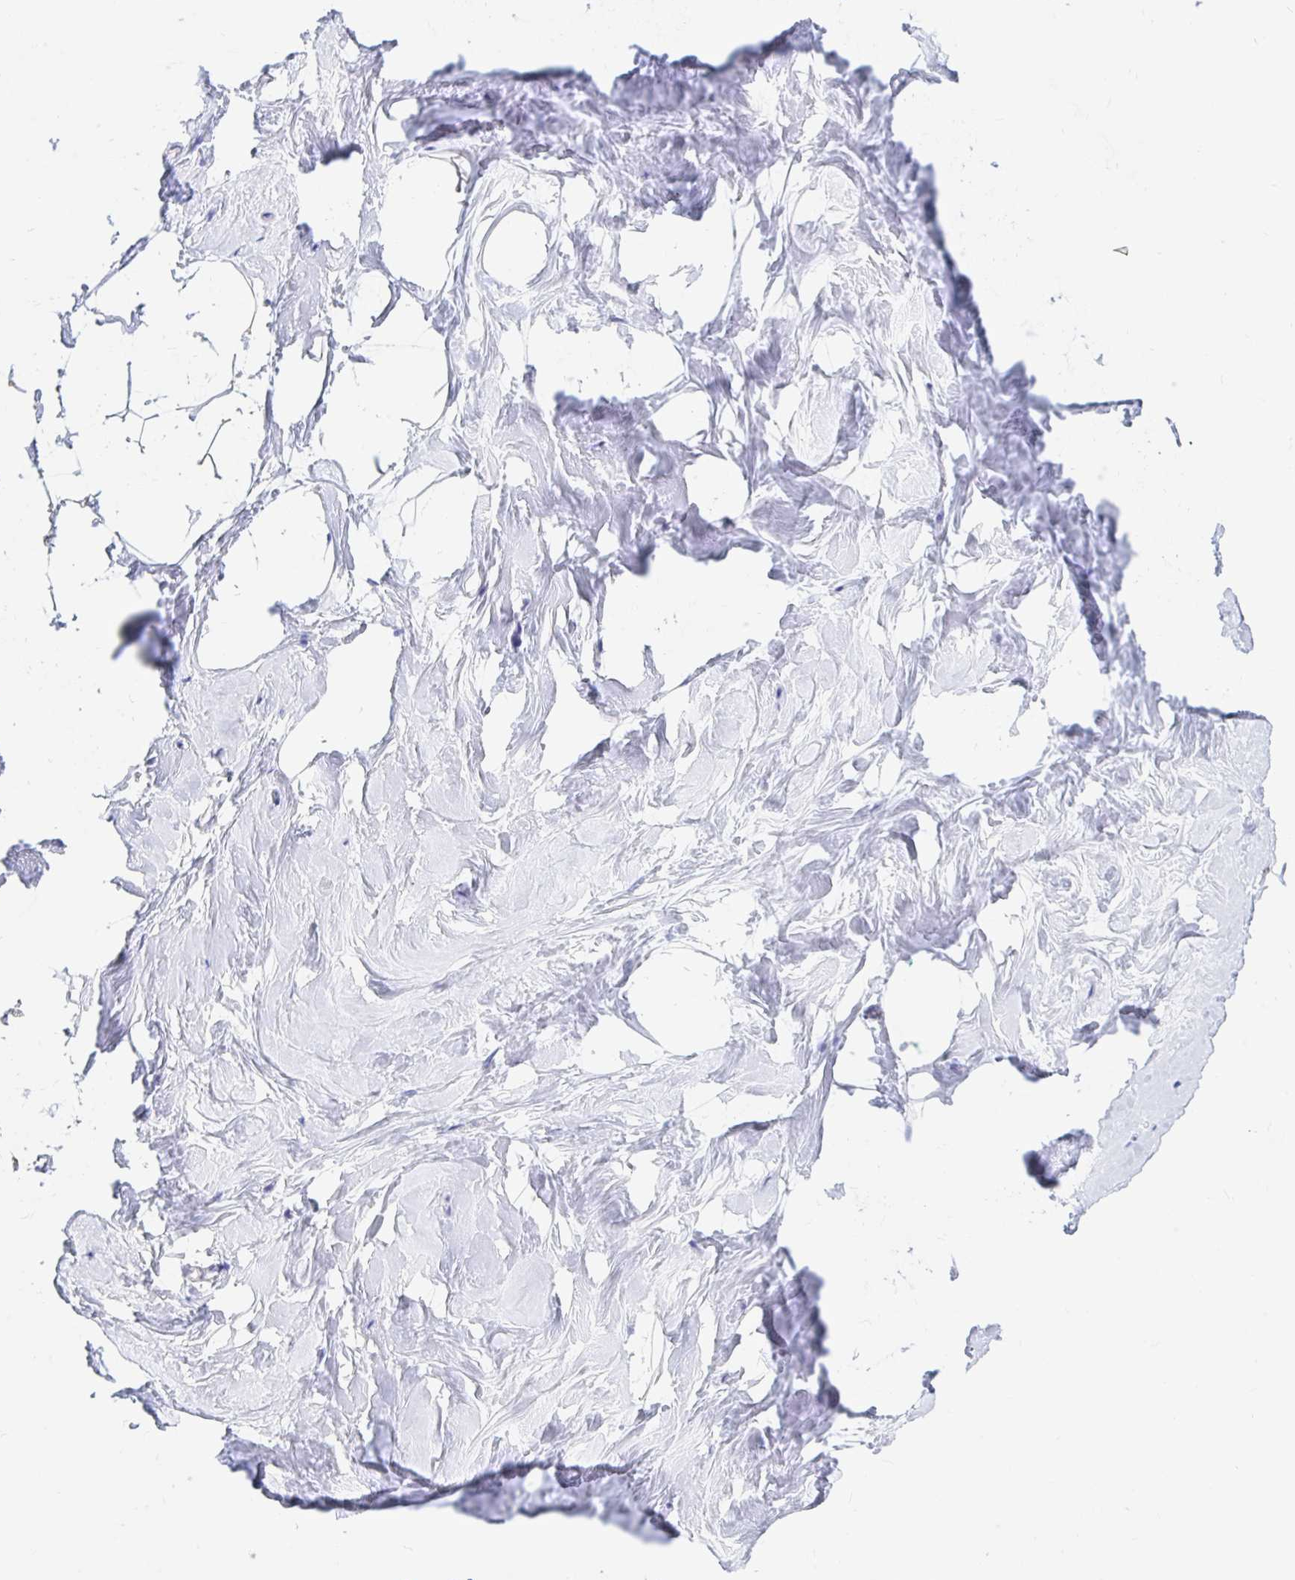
{"staining": {"intensity": "negative", "quantity": "none", "location": "none"}, "tissue": "breast", "cell_type": "Adipocytes", "image_type": "normal", "snomed": [{"axis": "morphology", "description": "Normal tissue, NOS"}, {"axis": "topography", "description": "Breast"}], "caption": "The IHC photomicrograph has no significant expression in adipocytes of breast. Brightfield microscopy of IHC stained with DAB (3,3'-diaminobenzidine) (brown) and hematoxylin (blue), captured at high magnification.", "gene": "PPP1R1B", "patient": {"sex": "female", "age": 32}}